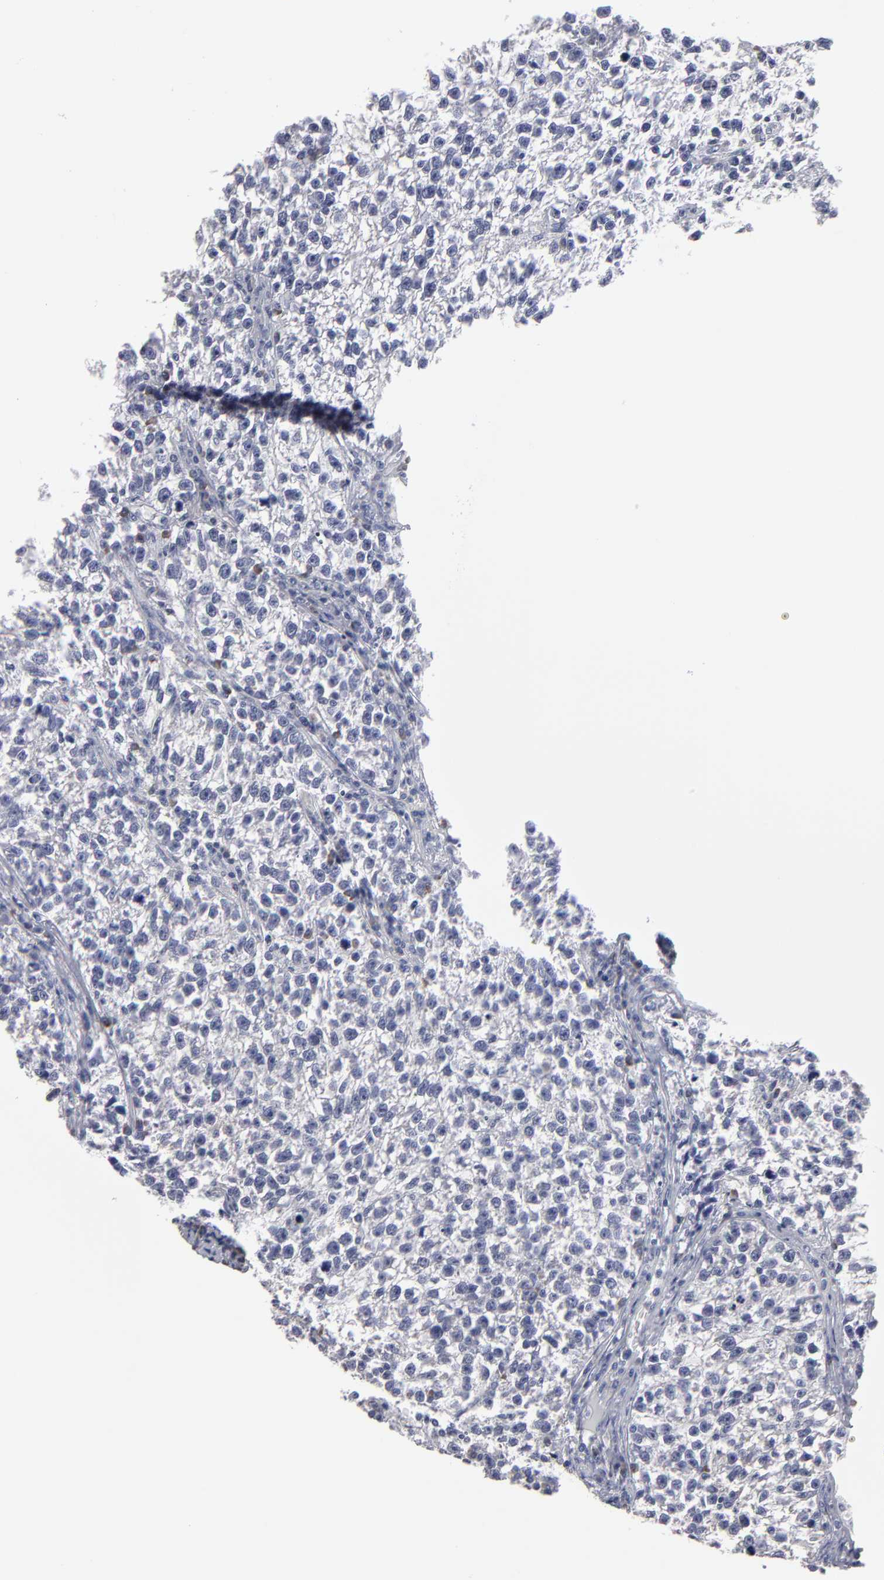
{"staining": {"intensity": "negative", "quantity": "none", "location": "none"}, "tissue": "testis cancer", "cell_type": "Tumor cells", "image_type": "cancer", "snomed": [{"axis": "morphology", "description": "Seminoma, NOS"}, {"axis": "topography", "description": "Testis"}], "caption": "A histopathology image of human testis seminoma is negative for staining in tumor cells.", "gene": "CCDC80", "patient": {"sex": "male", "age": 38}}